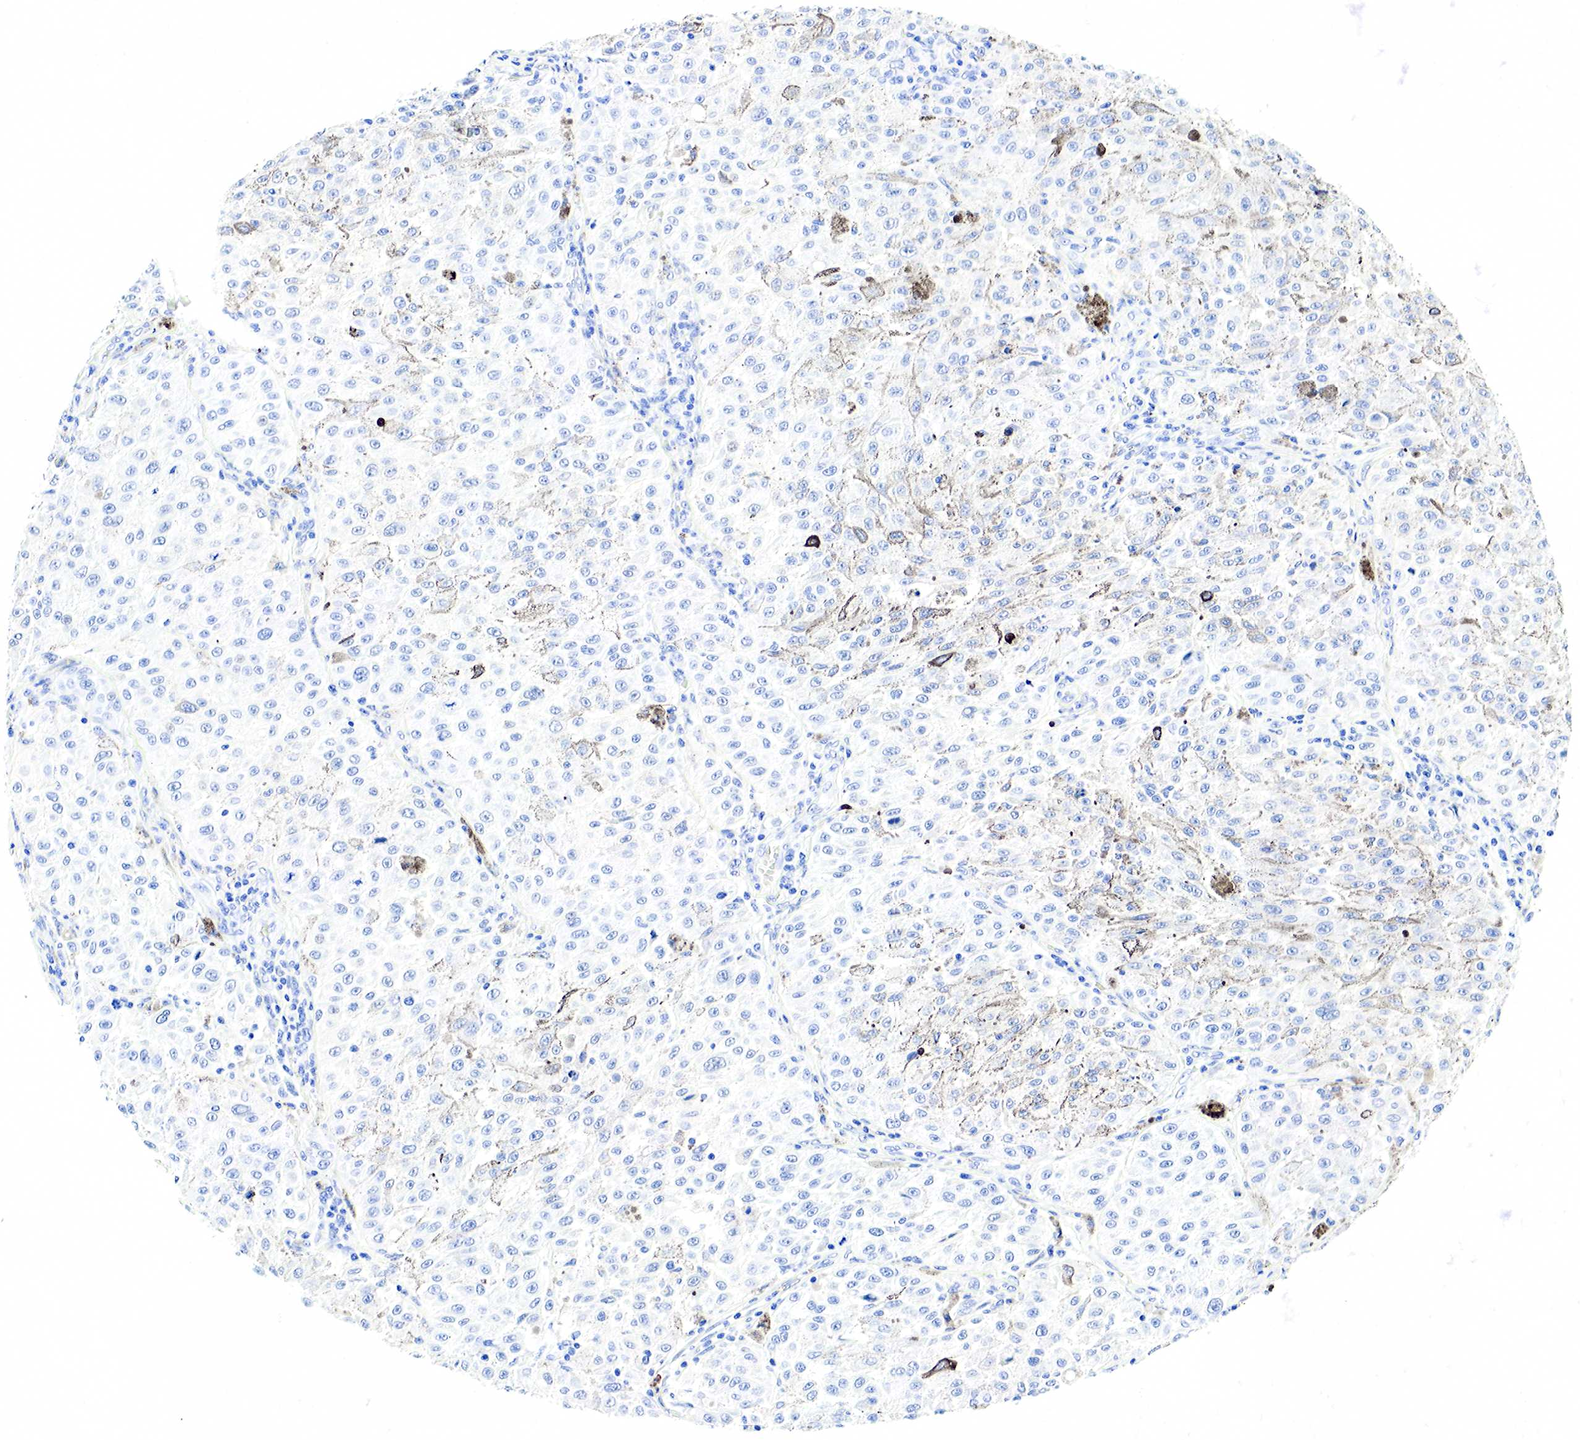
{"staining": {"intensity": "negative", "quantity": "none", "location": "none"}, "tissue": "melanoma", "cell_type": "Tumor cells", "image_type": "cancer", "snomed": [{"axis": "morphology", "description": "Malignant melanoma, NOS"}, {"axis": "topography", "description": "Skin"}], "caption": "IHC histopathology image of melanoma stained for a protein (brown), which shows no staining in tumor cells.", "gene": "FUT4", "patient": {"sex": "female", "age": 64}}